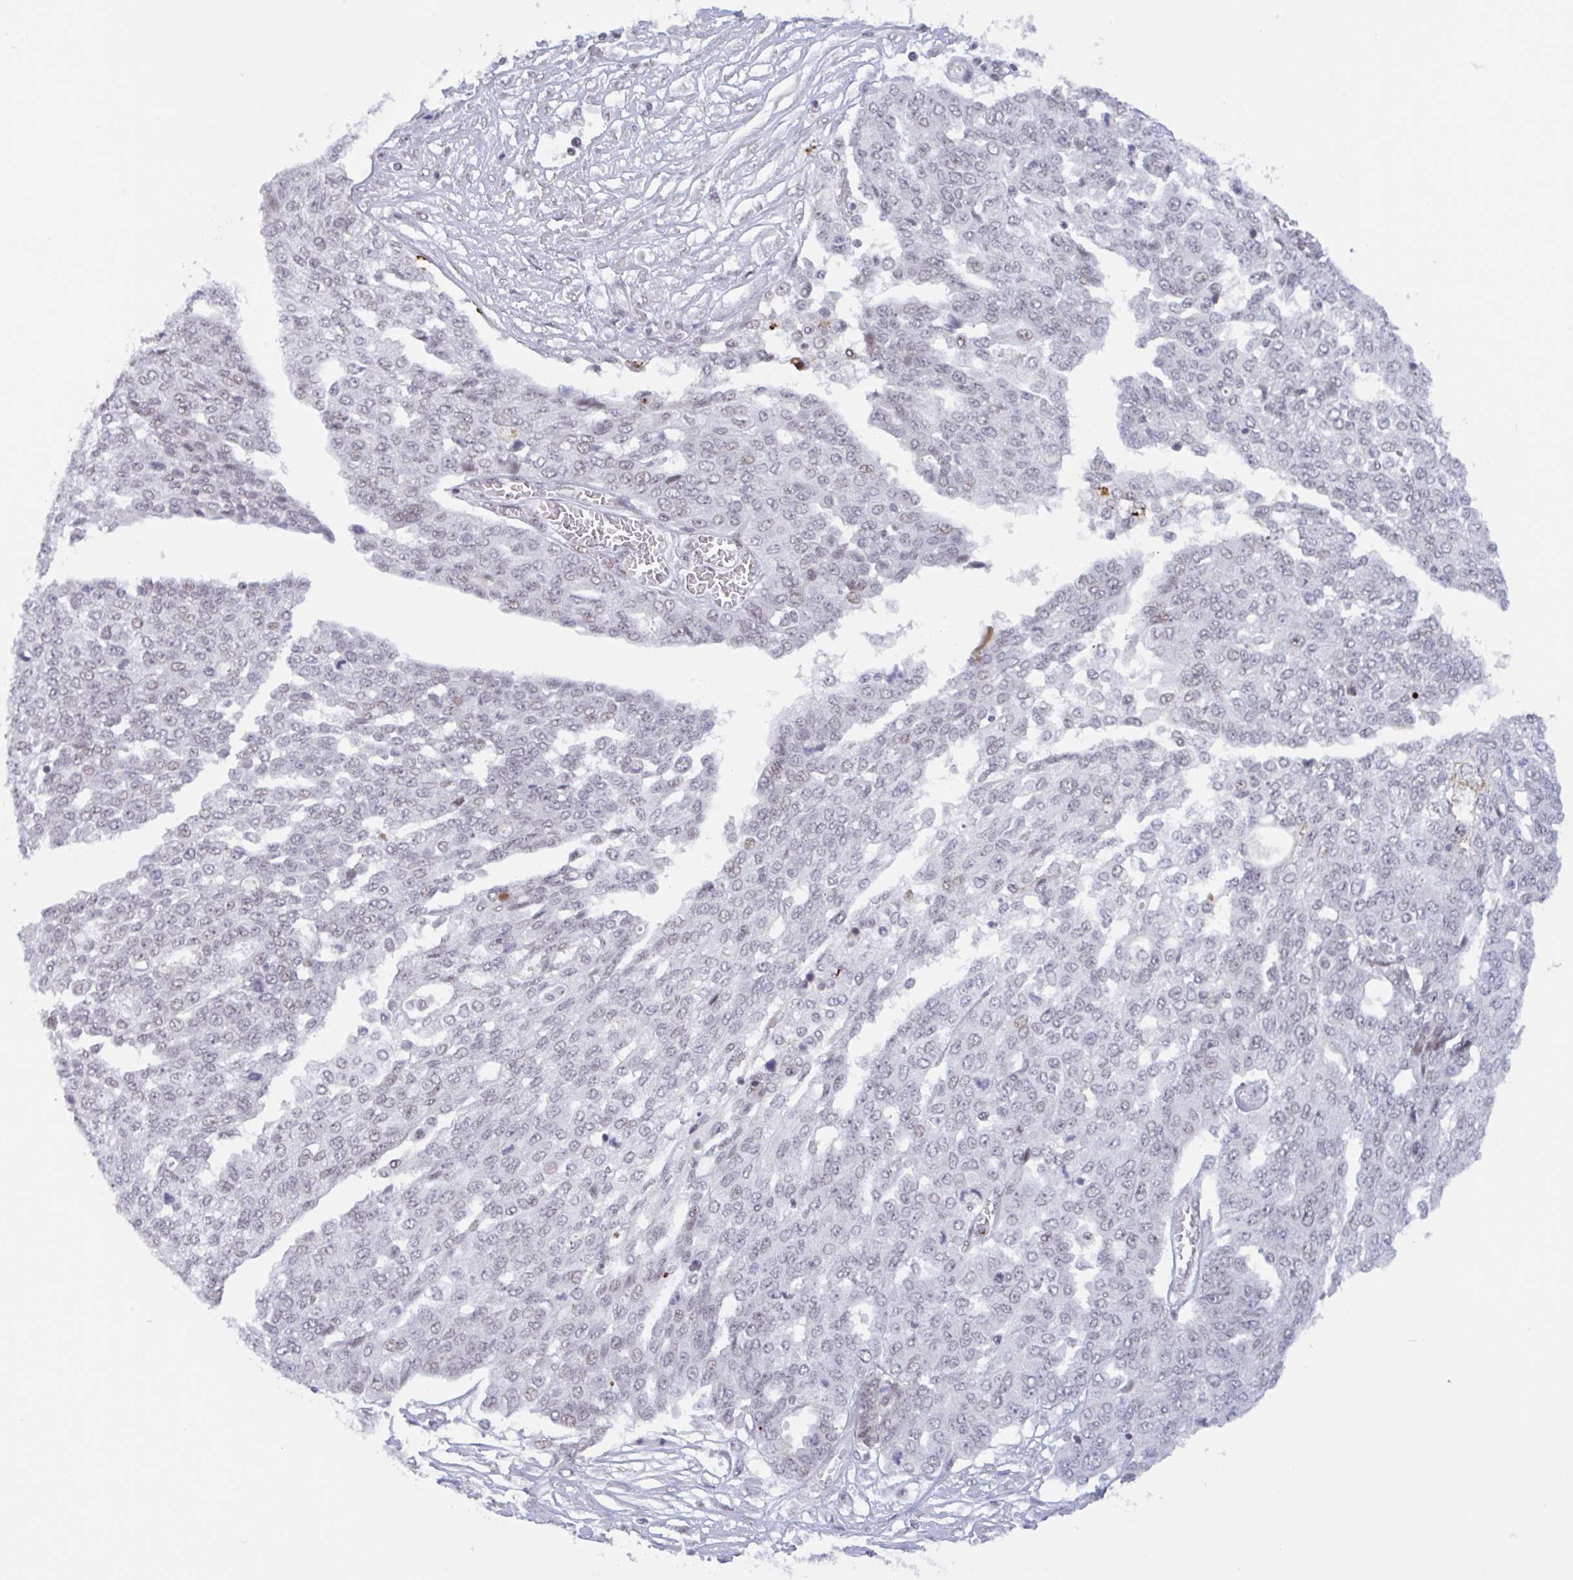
{"staining": {"intensity": "weak", "quantity": "<25%", "location": "nuclear"}, "tissue": "ovarian cancer", "cell_type": "Tumor cells", "image_type": "cancer", "snomed": [{"axis": "morphology", "description": "Cystadenocarcinoma, serous, NOS"}, {"axis": "topography", "description": "Soft tissue"}, {"axis": "topography", "description": "Ovary"}], "caption": "Tumor cells show no significant staining in serous cystadenocarcinoma (ovarian). Nuclei are stained in blue.", "gene": "PLG", "patient": {"sex": "female", "age": 57}}